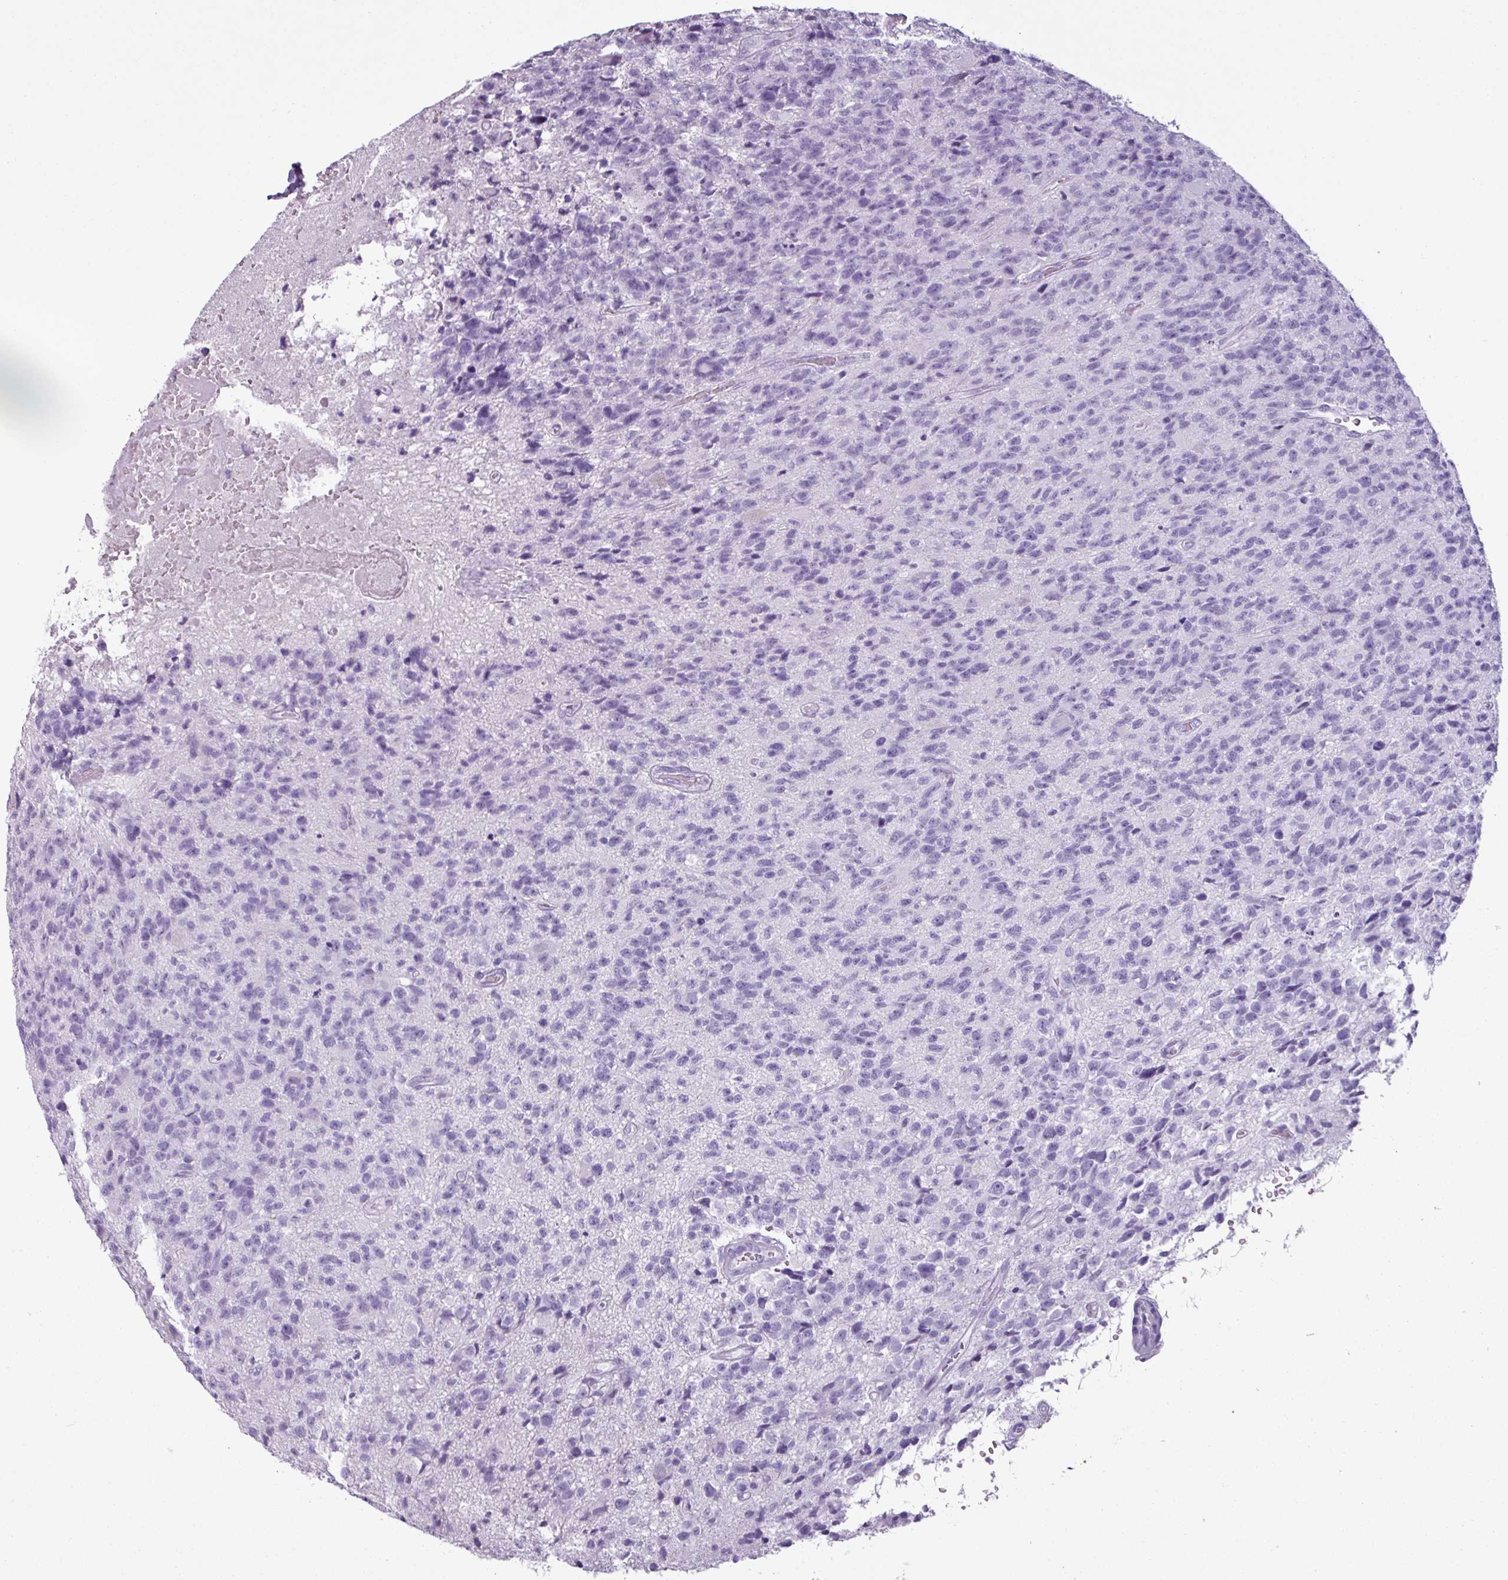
{"staining": {"intensity": "negative", "quantity": "none", "location": "none"}, "tissue": "glioma", "cell_type": "Tumor cells", "image_type": "cancer", "snomed": [{"axis": "morphology", "description": "Glioma, malignant, High grade"}, {"axis": "topography", "description": "Brain"}], "caption": "An immunohistochemistry image of malignant high-grade glioma is shown. There is no staining in tumor cells of malignant high-grade glioma.", "gene": "SCT", "patient": {"sex": "male", "age": 76}}